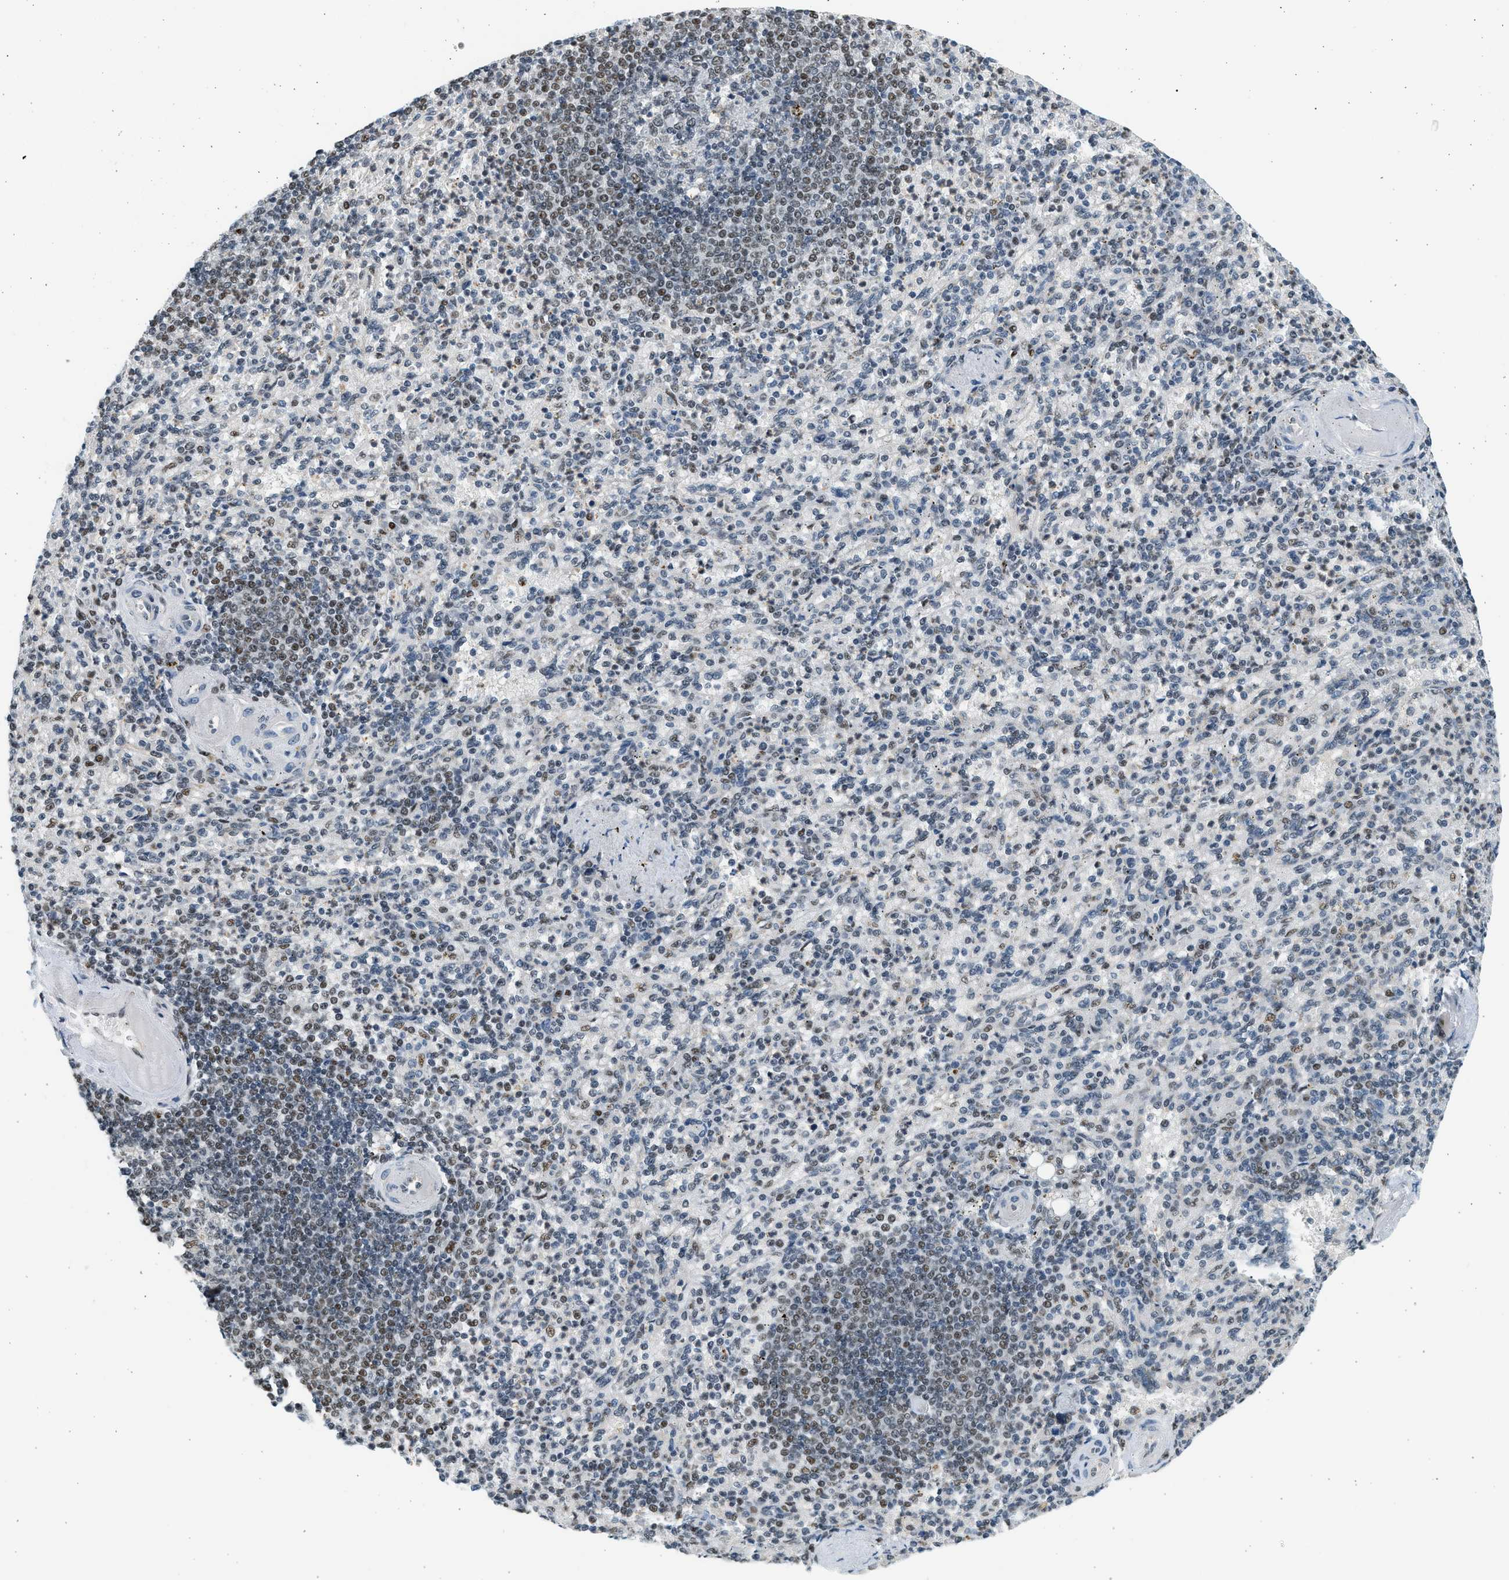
{"staining": {"intensity": "moderate", "quantity": "25%-75%", "location": "nuclear"}, "tissue": "spleen", "cell_type": "Cells in red pulp", "image_type": "normal", "snomed": [{"axis": "morphology", "description": "Normal tissue, NOS"}, {"axis": "topography", "description": "Spleen"}], "caption": "Immunohistochemical staining of normal human spleen shows 25%-75% levels of moderate nuclear protein positivity in about 25%-75% of cells in red pulp.", "gene": "HIPK1", "patient": {"sex": "female", "age": 74}}